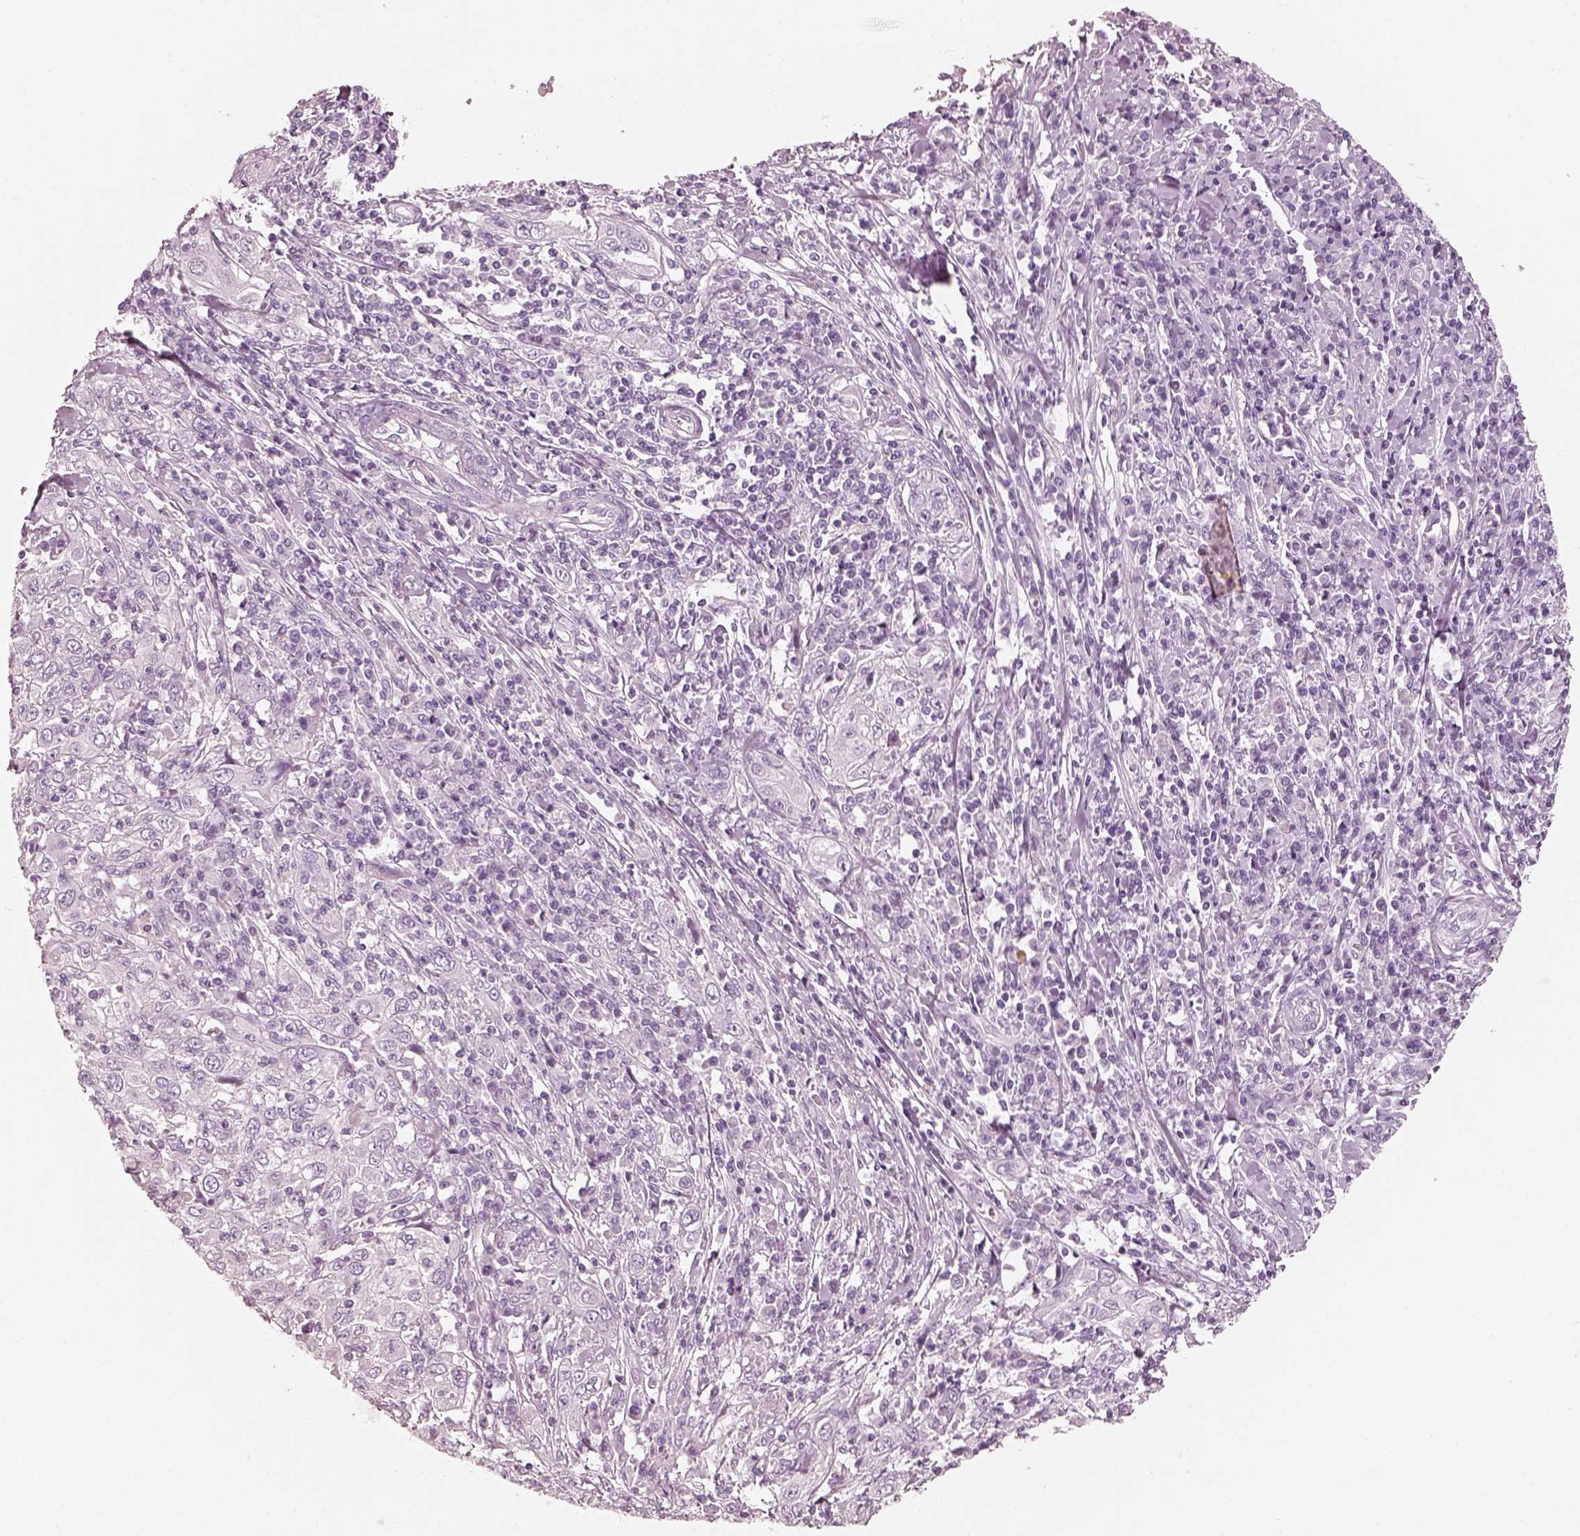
{"staining": {"intensity": "negative", "quantity": "none", "location": "none"}, "tissue": "cervical cancer", "cell_type": "Tumor cells", "image_type": "cancer", "snomed": [{"axis": "morphology", "description": "Squamous cell carcinoma, NOS"}, {"axis": "topography", "description": "Cervix"}], "caption": "IHC micrograph of human cervical cancer stained for a protein (brown), which reveals no positivity in tumor cells. (DAB (3,3'-diaminobenzidine) immunohistochemistry (IHC) visualized using brightfield microscopy, high magnification).", "gene": "R3HDML", "patient": {"sex": "female", "age": 46}}